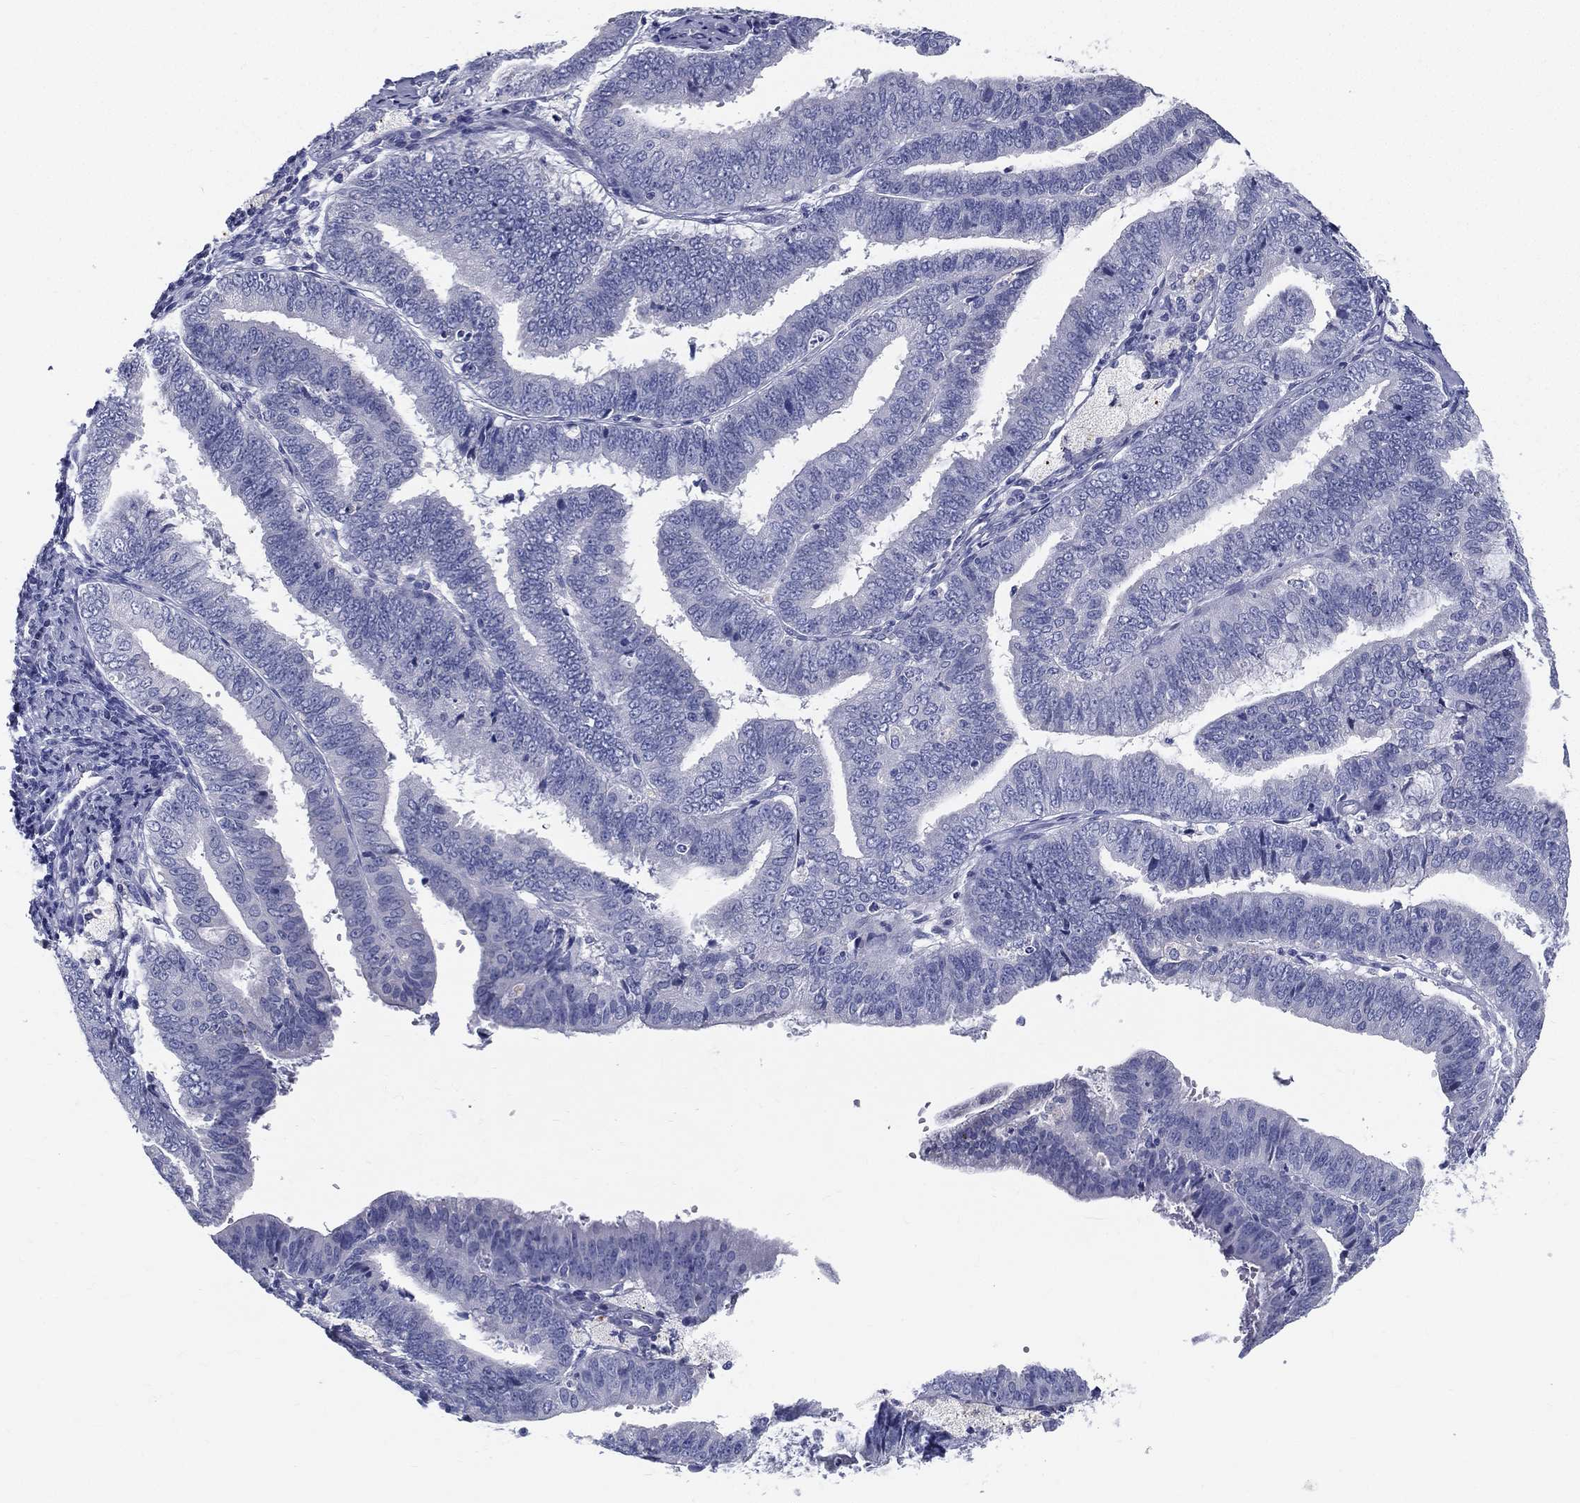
{"staining": {"intensity": "negative", "quantity": "none", "location": "none"}, "tissue": "endometrial cancer", "cell_type": "Tumor cells", "image_type": "cancer", "snomed": [{"axis": "morphology", "description": "Adenocarcinoma, NOS"}, {"axis": "topography", "description": "Endometrium"}], "caption": "This is a photomicrograph of immunohistochemistry (IHC) staining of endometrial cancer (adenocarcinoma), which shows no positivity in tumor cells.", "gene": "STS", "patient": {"sex": "female", "age": 63}}